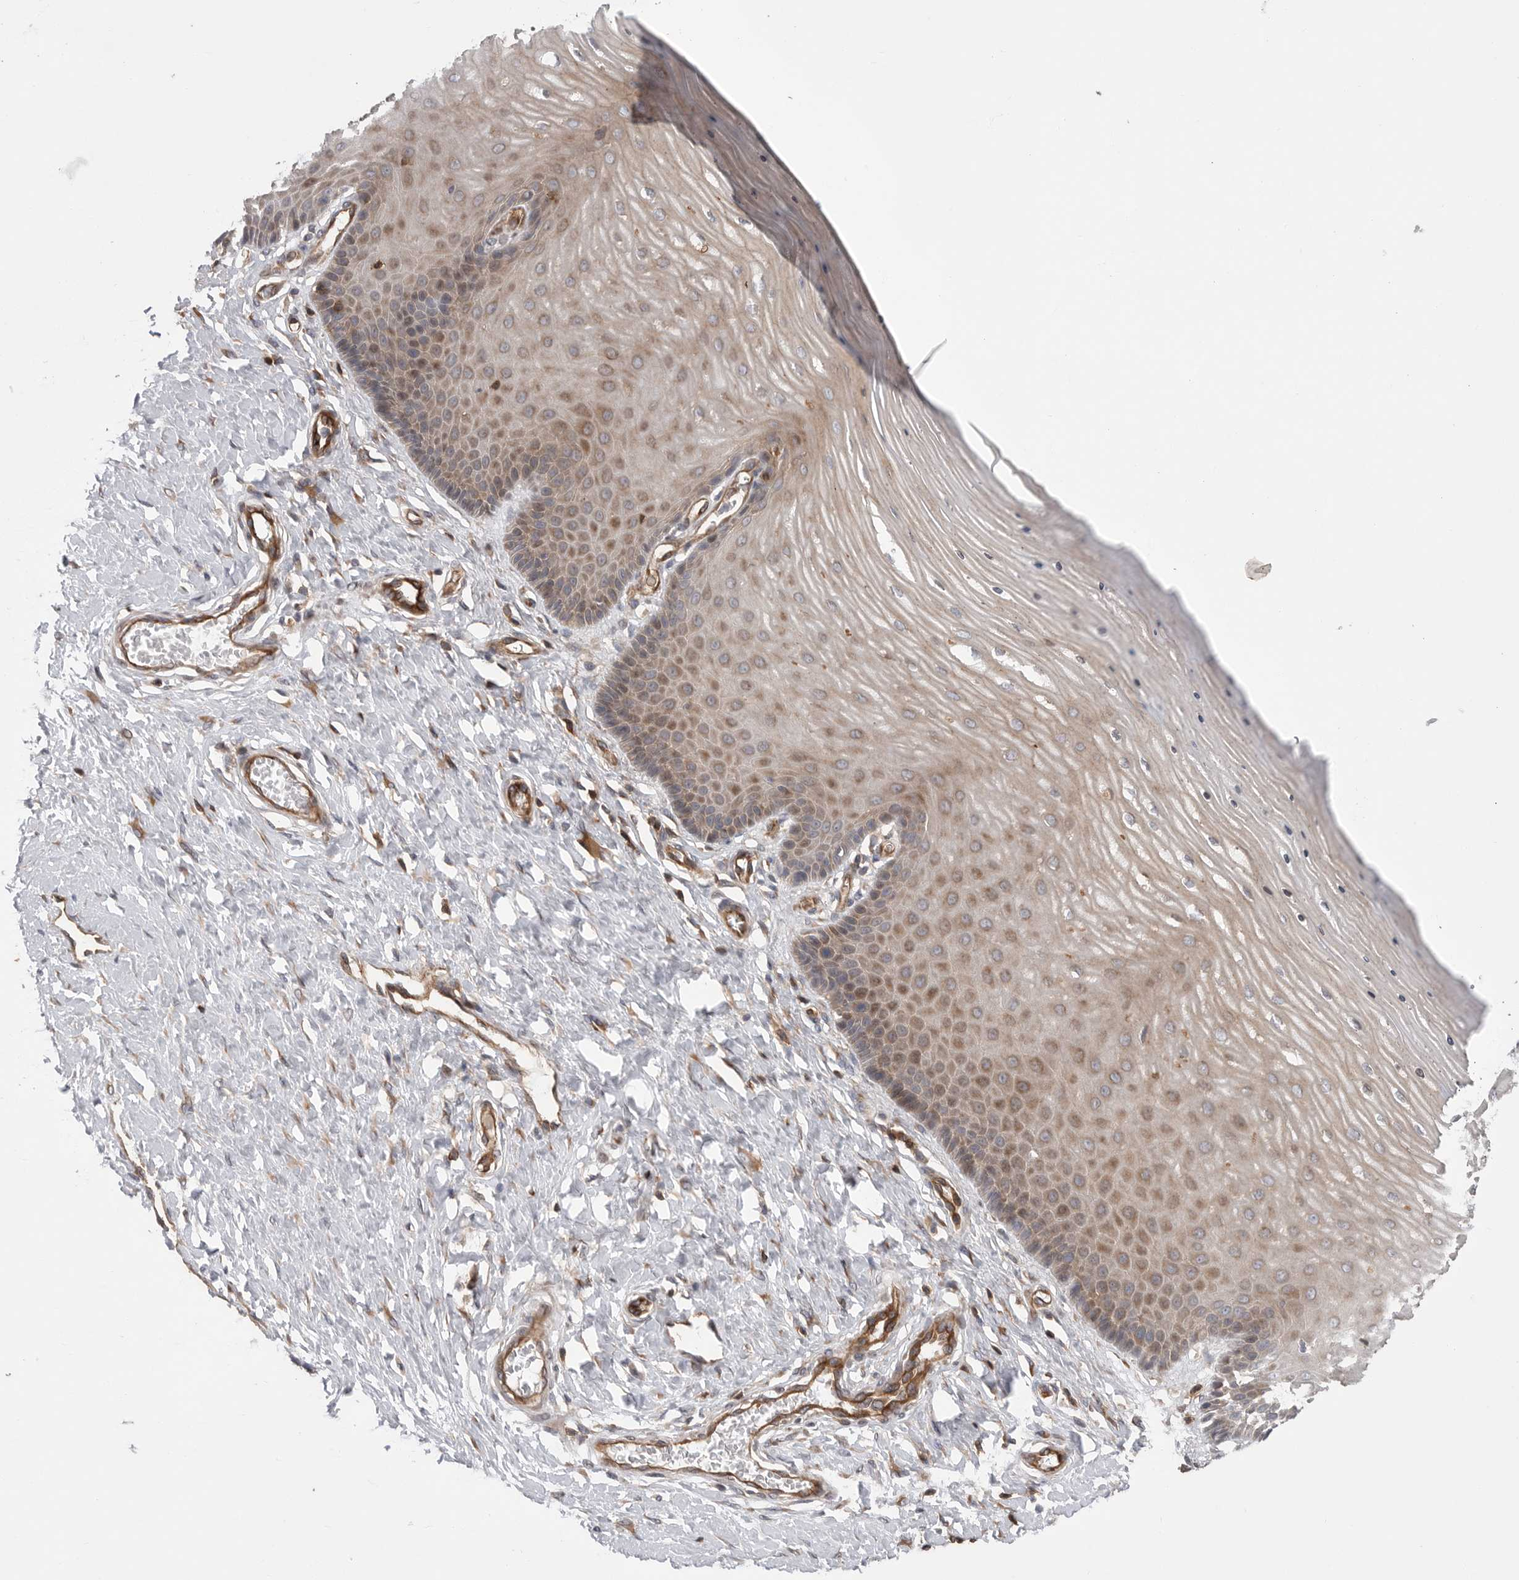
{"staining": {"intensity": "moderate", "quantity": ">75%", "location": "cytoplasmic/membranous"}, "tissue": "cervix", "cell_type": "Glandular cells", "image_type": "normal", "snomed": [{"axis": "morphology", "description": "Normal tissue, NOS"}, {"axis": "topography", "description": "Cervix"}], "caption": "This image exhibits IHC staining of benign cervix, with medium moderate cytoplasmic/membranous positivity in approximately >75% of glandular cells.", "gene": "PRKCH", "patient": {"sex": "female", "age": 55}}